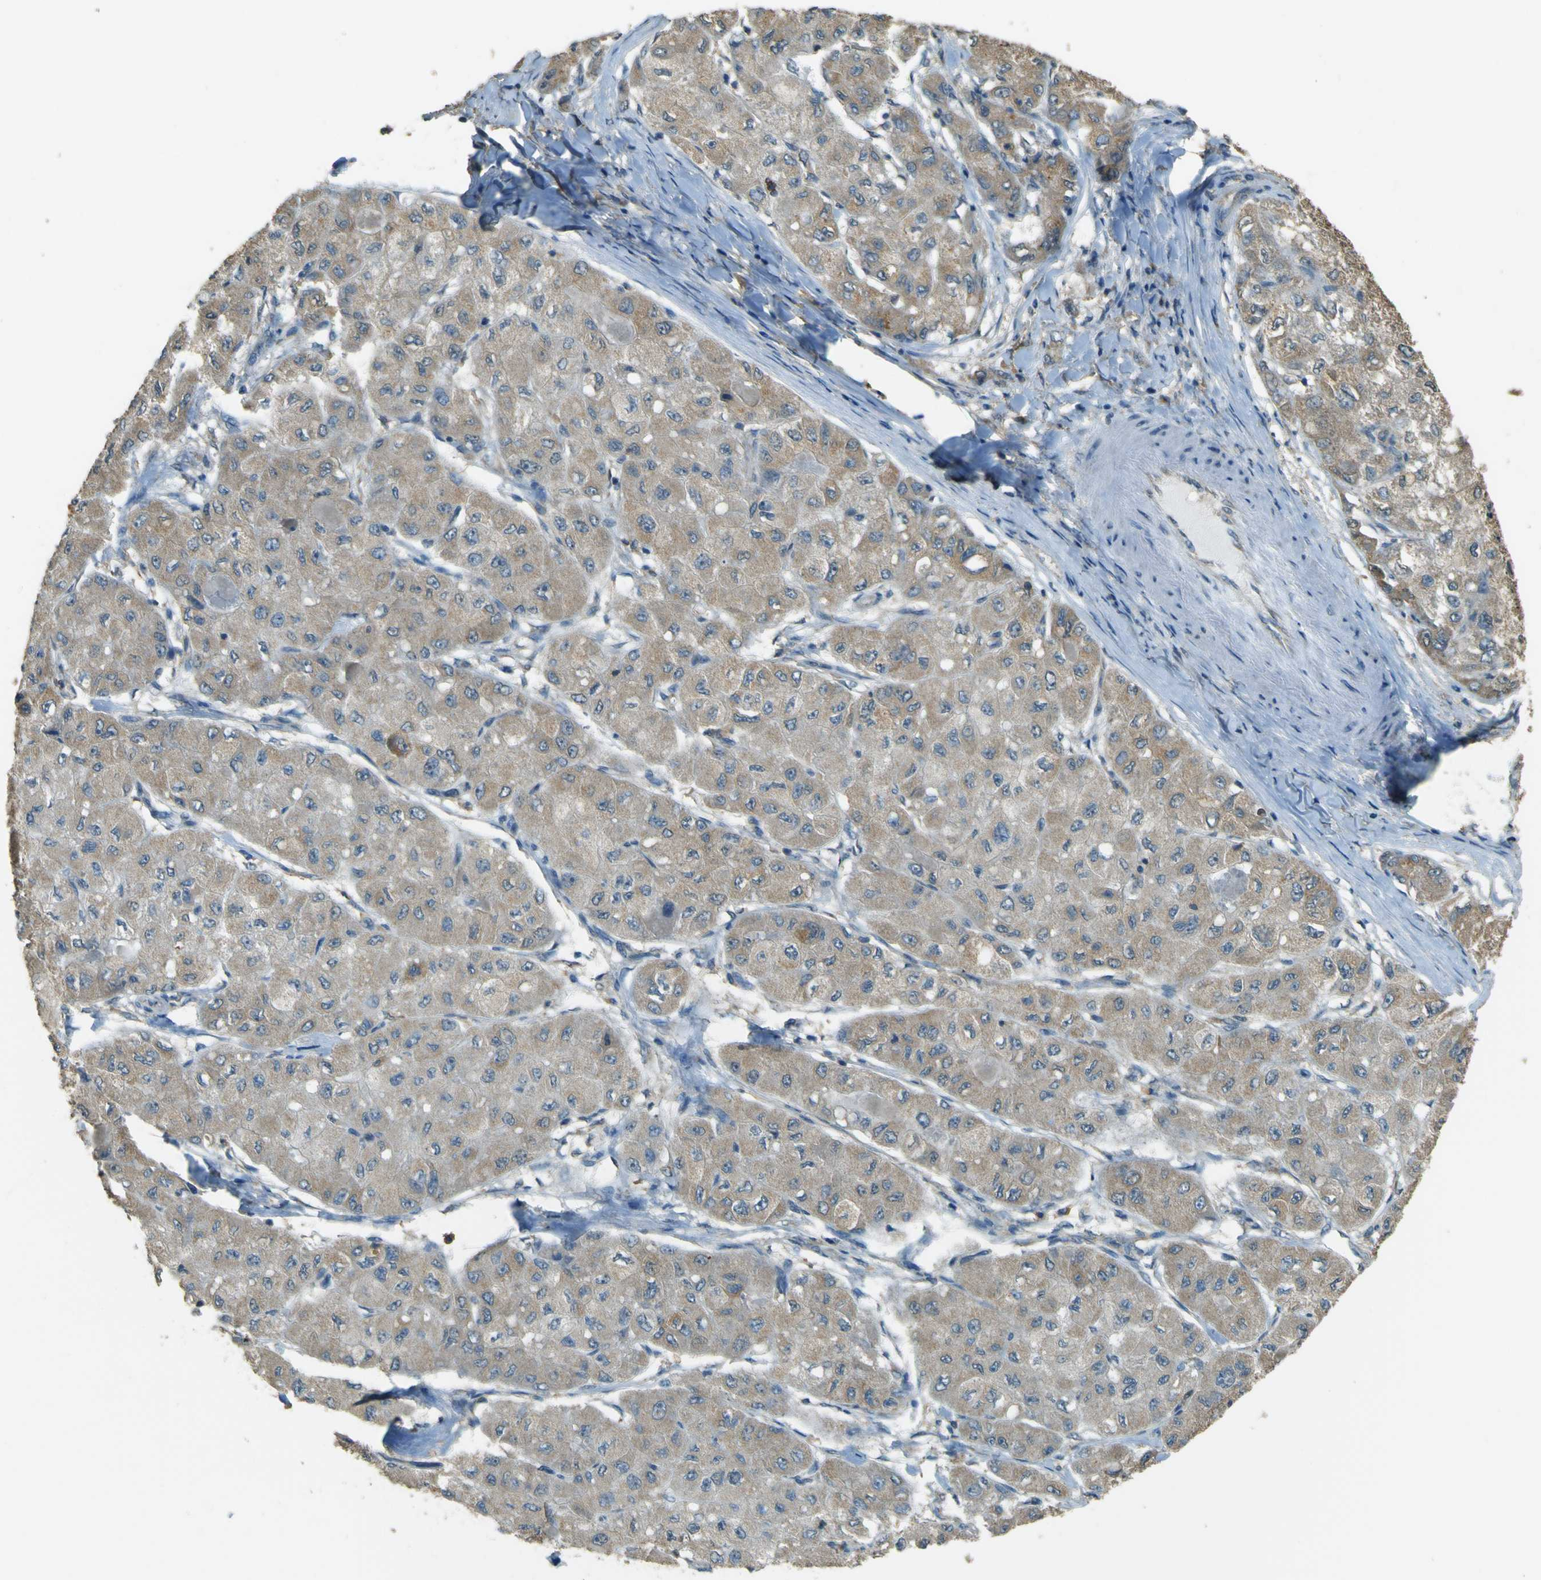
{"staining": {"intensity": "weak", "quantity": ">75%", "location": "cytoplasmic/membranous"}, "tissue": "liver cancer", "cell_type": "Tumor cells", "image_type": "cancer", "snomed": [{"axis": "morphology", "description": "Carcinoma, Hepatocellular, NOS"}, {"axis": "topography", "description": "Liver"}], "caption": "A brown stain highlights weak cytoplasmic/membranous positivity of a protein in human liver cancer (hepatocellular carcinoma) tumor cells. (brown staining indicates protein expression, while blue staining denotes nuclei).", "gene": "GOLGA1", "patient": {"sex": "male", "age": 80}}